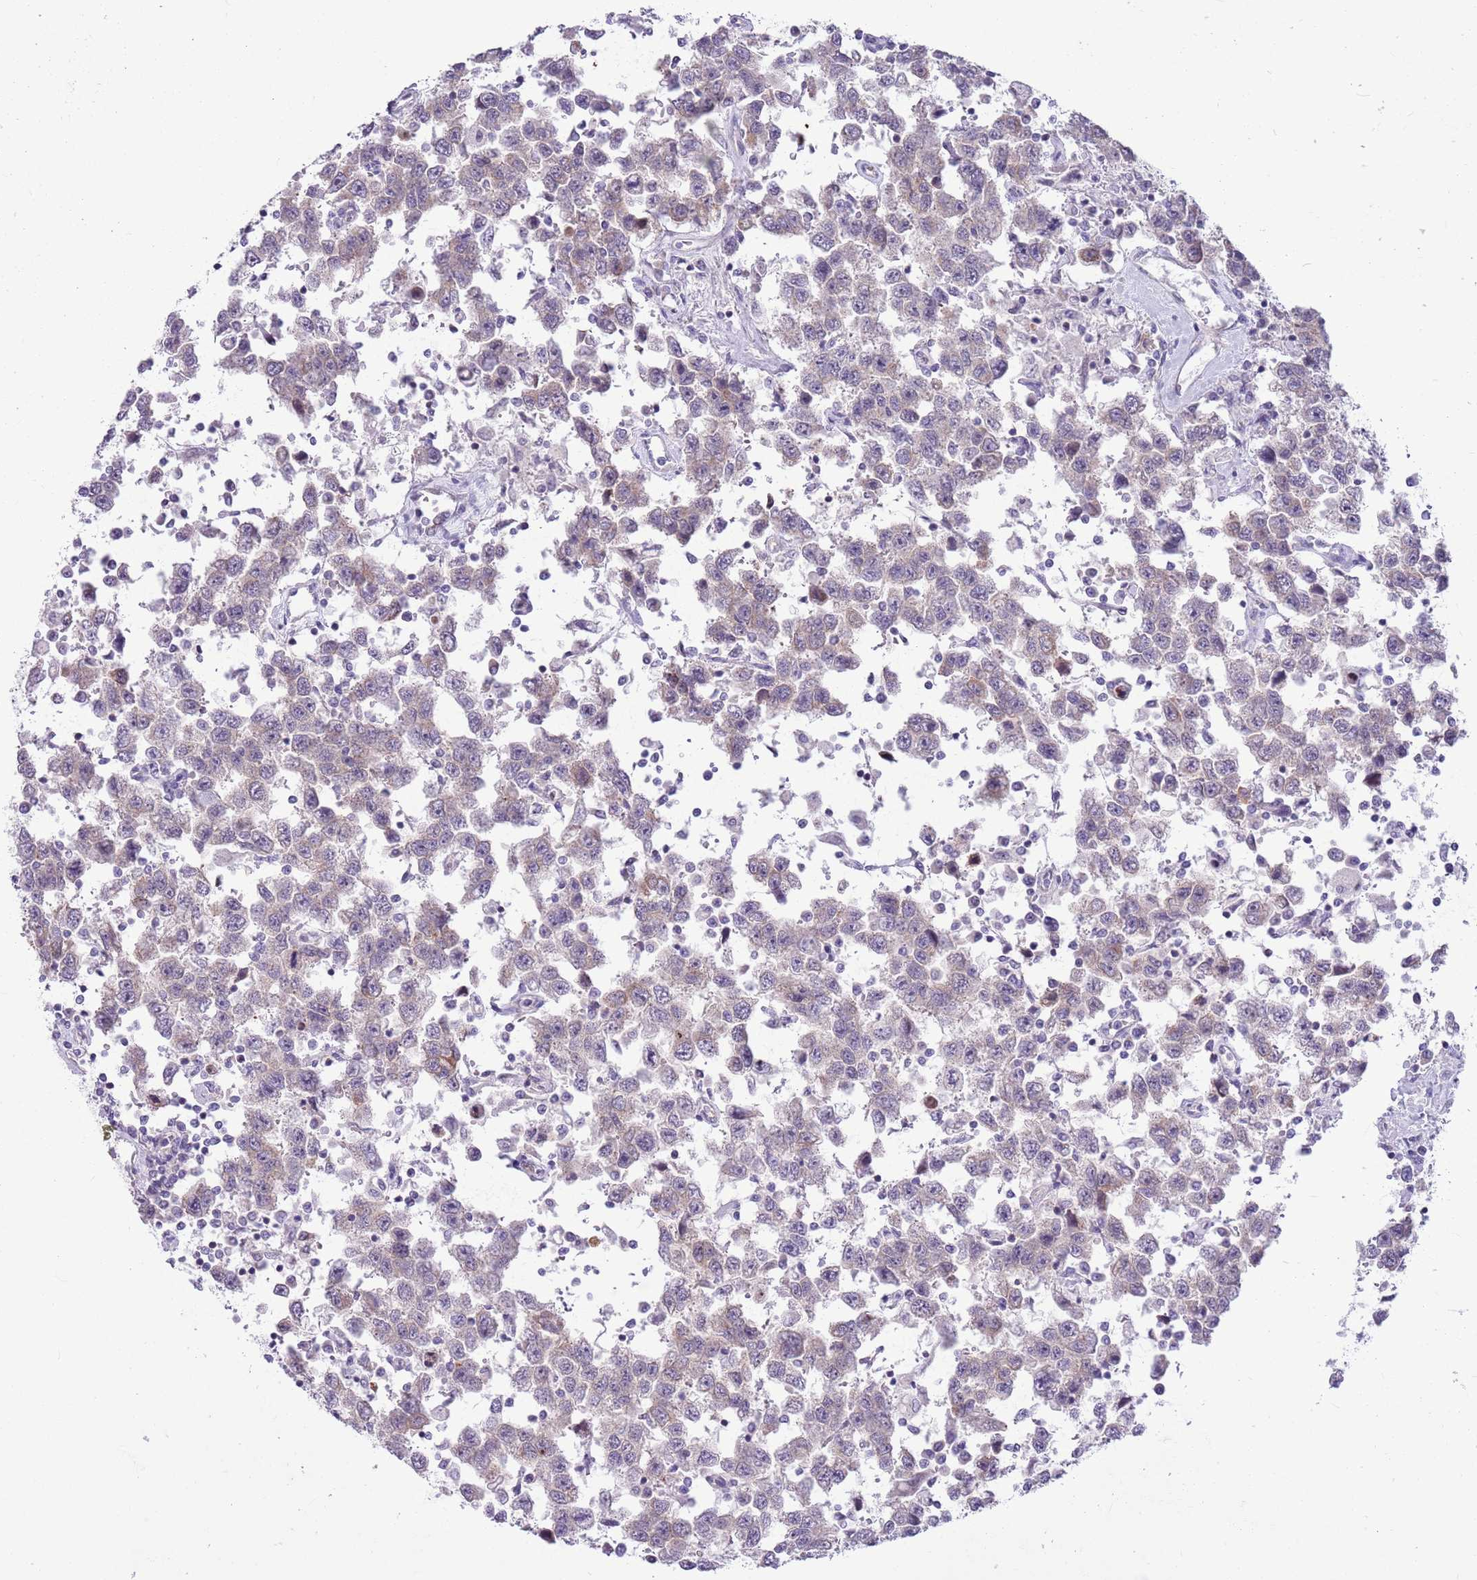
{"staining": {"intensity": "negative", "quantity": "none", "location": "none"}, "tissue": "testis cancer", "cell_type": "Tumor cells", "image_type": "cancer", "snomed": [{"axis": "morphology", "description": "Seminoma, NOS"}, {"axis": "topography", "description": "Testis"}], "caption": "The histopathology image displays no staining of tumor cells in testis cancer. The staining is performed using DAB brown chromogen with nuclei counter-stained in using hematoxylin.", "gene": "PARP8", "patient": {"sex": "male", "age": 41}}